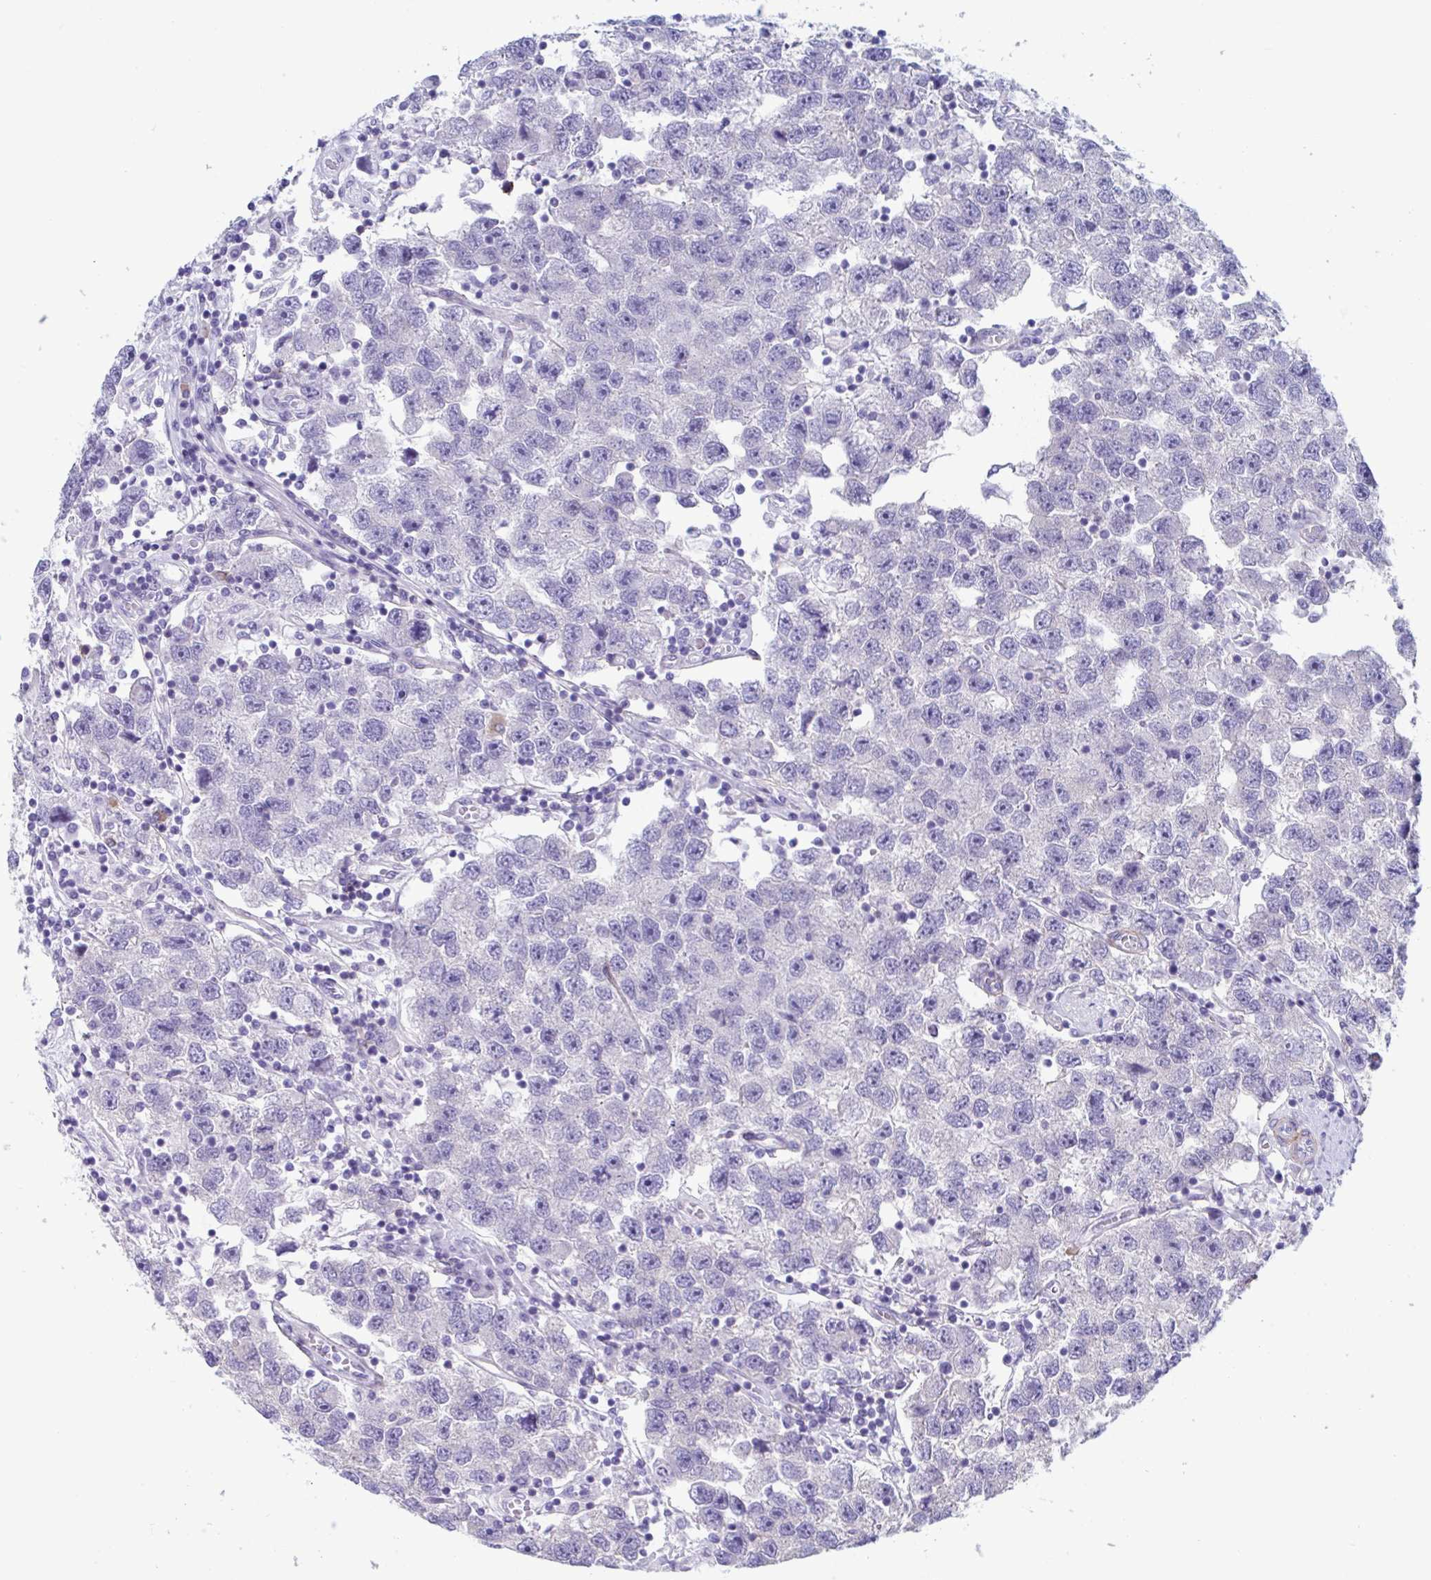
{"staining": {"intensity": "negative", "quantity": "none", "location": "none"}, "tissue": "testis cancer", "cell_type": "Tumor cells", "image_type": "cancer", "snomed": [{"axis": "morphology", "description": "Seminoma, NOS"}, {"axis": "topography", "description": "Testis"}], "caption": "Micrograph shows no protein positivity in tumor cells of testis cancer (seminoma) tissue.", "gene": "LPIN3", "patient": {"sex": "male", "age": 26}}